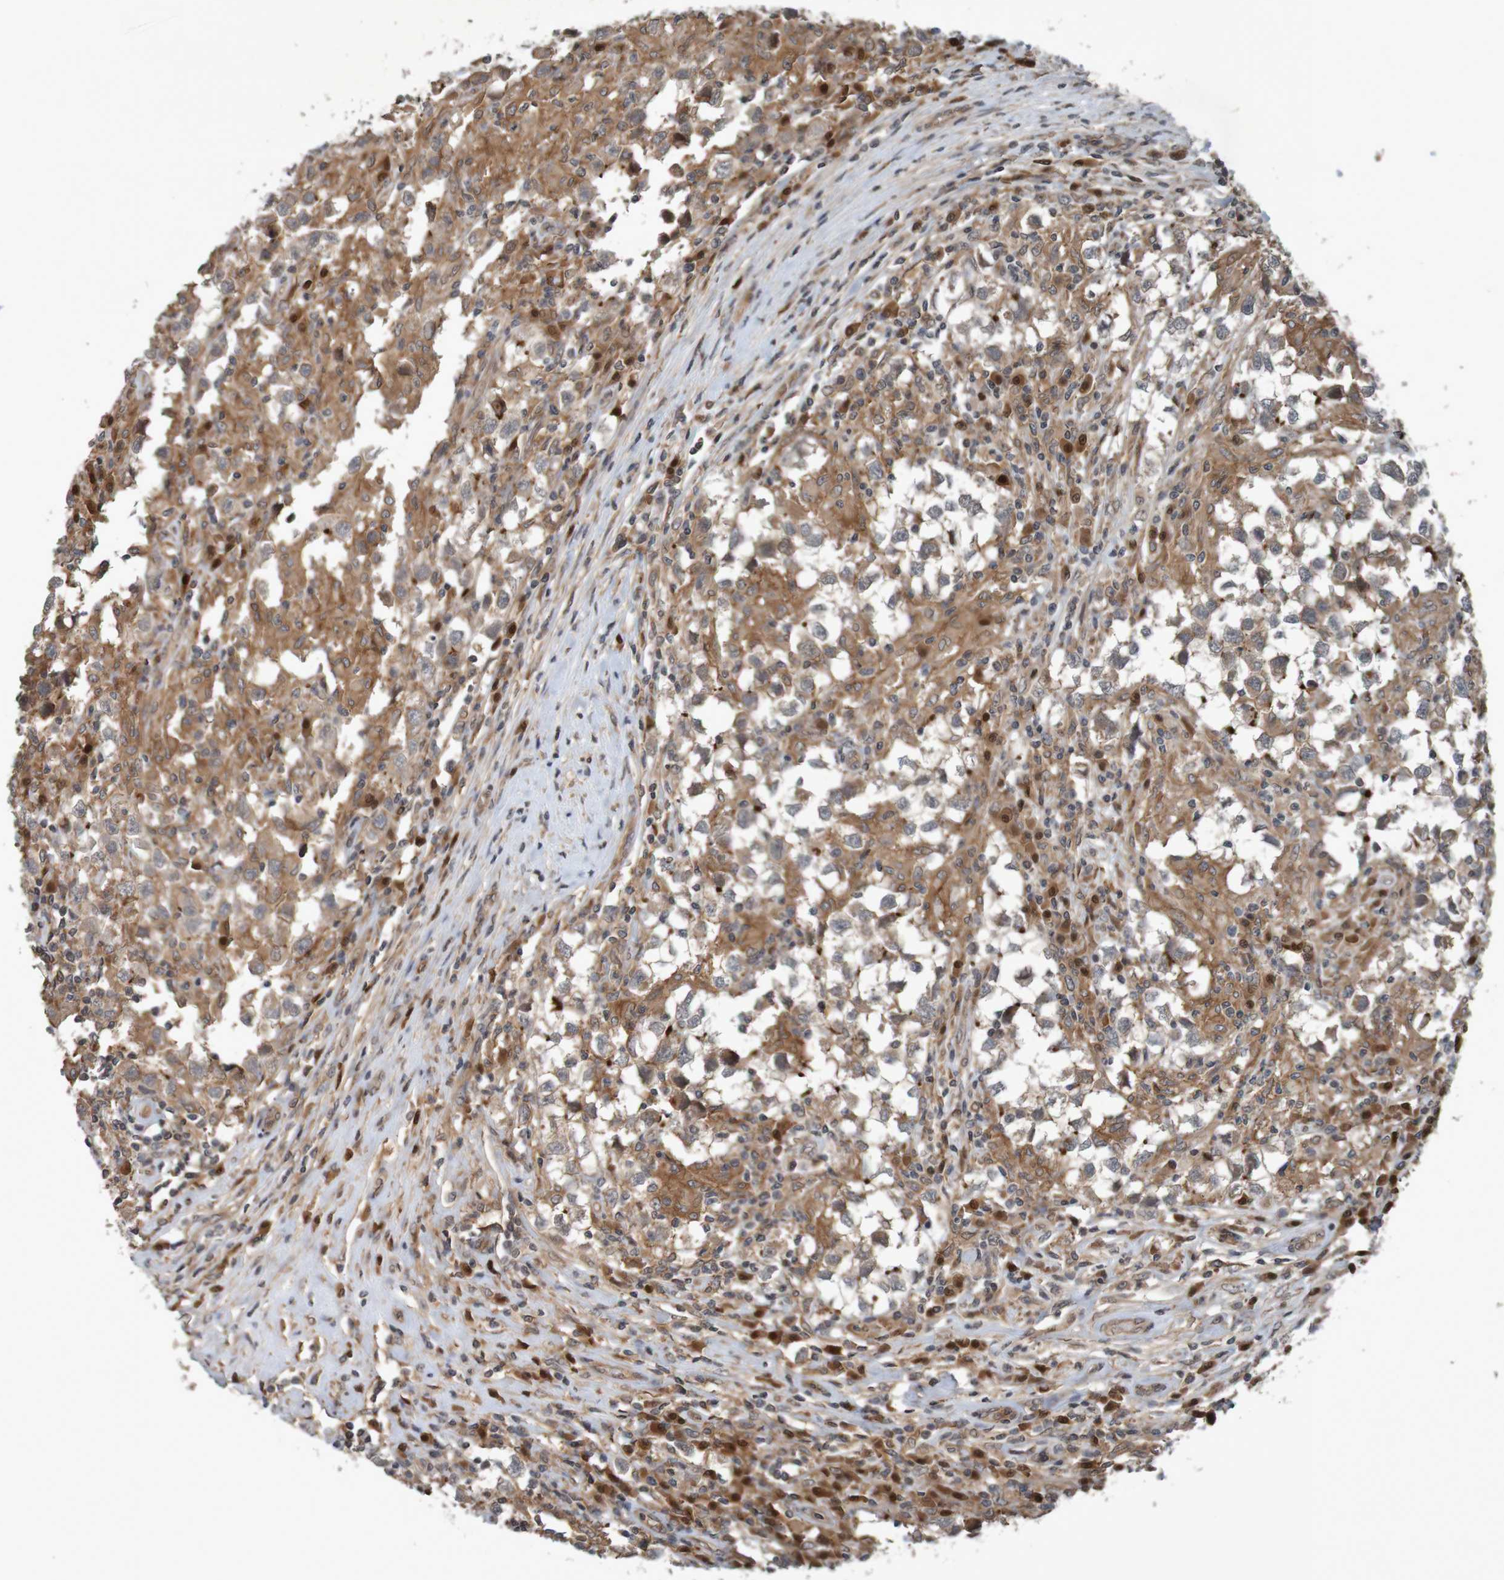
{"staining": {"intensity": "moderate", "quantity": ">75%", "location": "cytoplasmic/membranous"}, "tissue": "testis cancer", "cell_type": "Tumor cells", "image_type": "cancer", "snomed": [{"axis": "morphology", "description": "Carcinoma, Embryonal, NOS"}, {"axis": "topography", "description": "Testis"}], "caption": "IHC histopathology image of testis cancer stained for a protein (brown), which shows medium levels of moderate cytoplasmic/membranous expression in about >75% of tumor cells.", "gene": "ARHGEF11", "patient": {"sex": "male", "age": 21}}